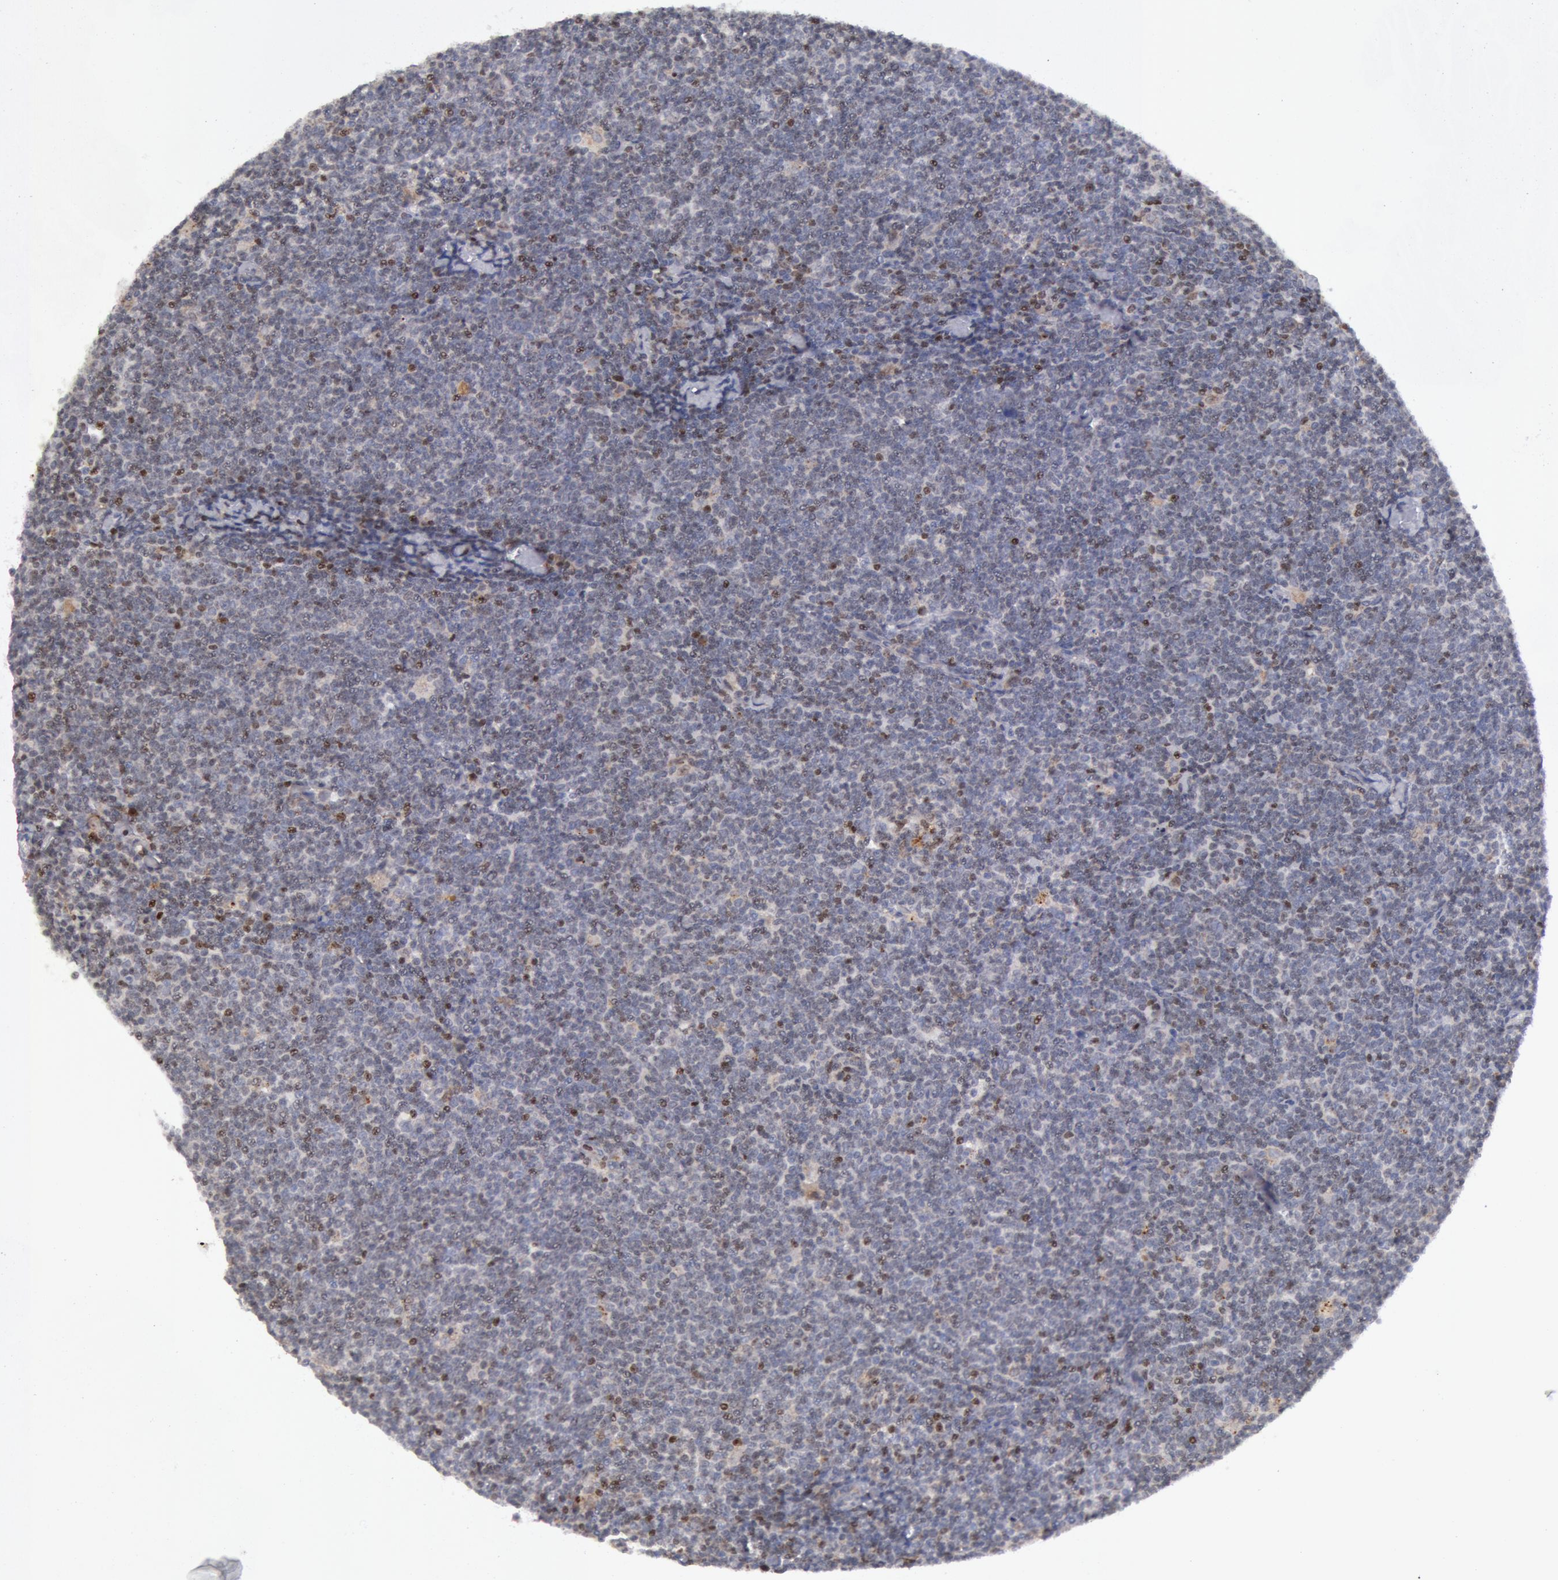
{"staining": {"intensity": "weak", "quantity": "<25%", "location": "nuclear"}, "tissue": "lymphoma", "cell_type": "Tumor cells", "image_type": "cancer", "snomed": [{"axis": "morphology", "description": "Malignant lymphoma, non-Hodgkin's type, Low grade"}, {"axis": "topography", "description": "Lymph node"}], "caption": "A micrograph of human lymphoma is negative for staining in tumor cells.", "gene": "ERBB2", "patient": {"sex": "male", "age": 65}}